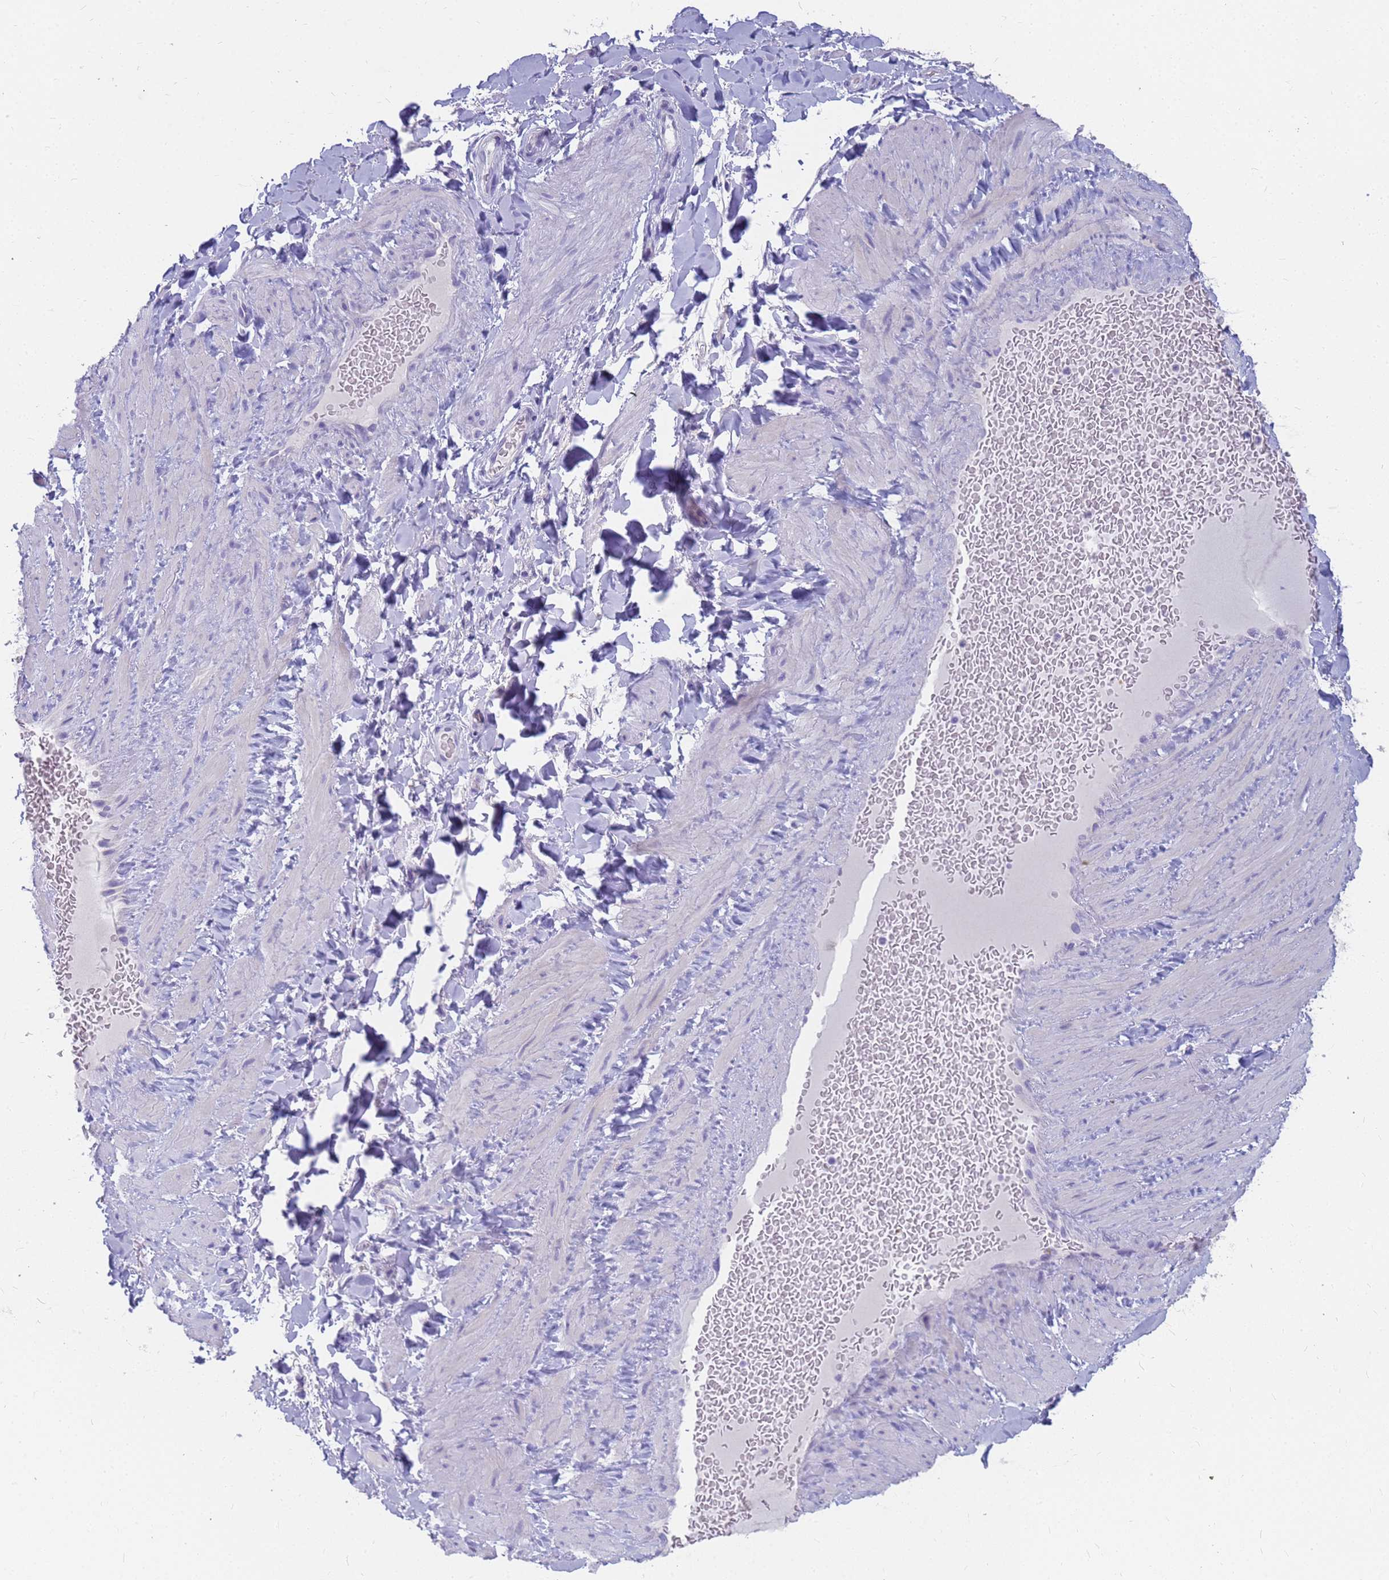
{"staining": {"intensity": "negative", "quantity": "none", "location": "none"}, "tissue": "adipose tissue", "cell_type": "Adipocytes", "image_type": "normal", "snomed": [{"axis": "morphology", "description": "Normal tissue, NOS"}, {"axis": "topography", "description": "Soft tissue"}, {"axis": "topography", "description": "Vascular tissue"}], "caption": "High power microscopy image of an IHC image of normal adipose tissue, revealing no significant staining in adipocytes.", "gene": "RNASE2", "patient": {"sex": "male", "age": 54}}